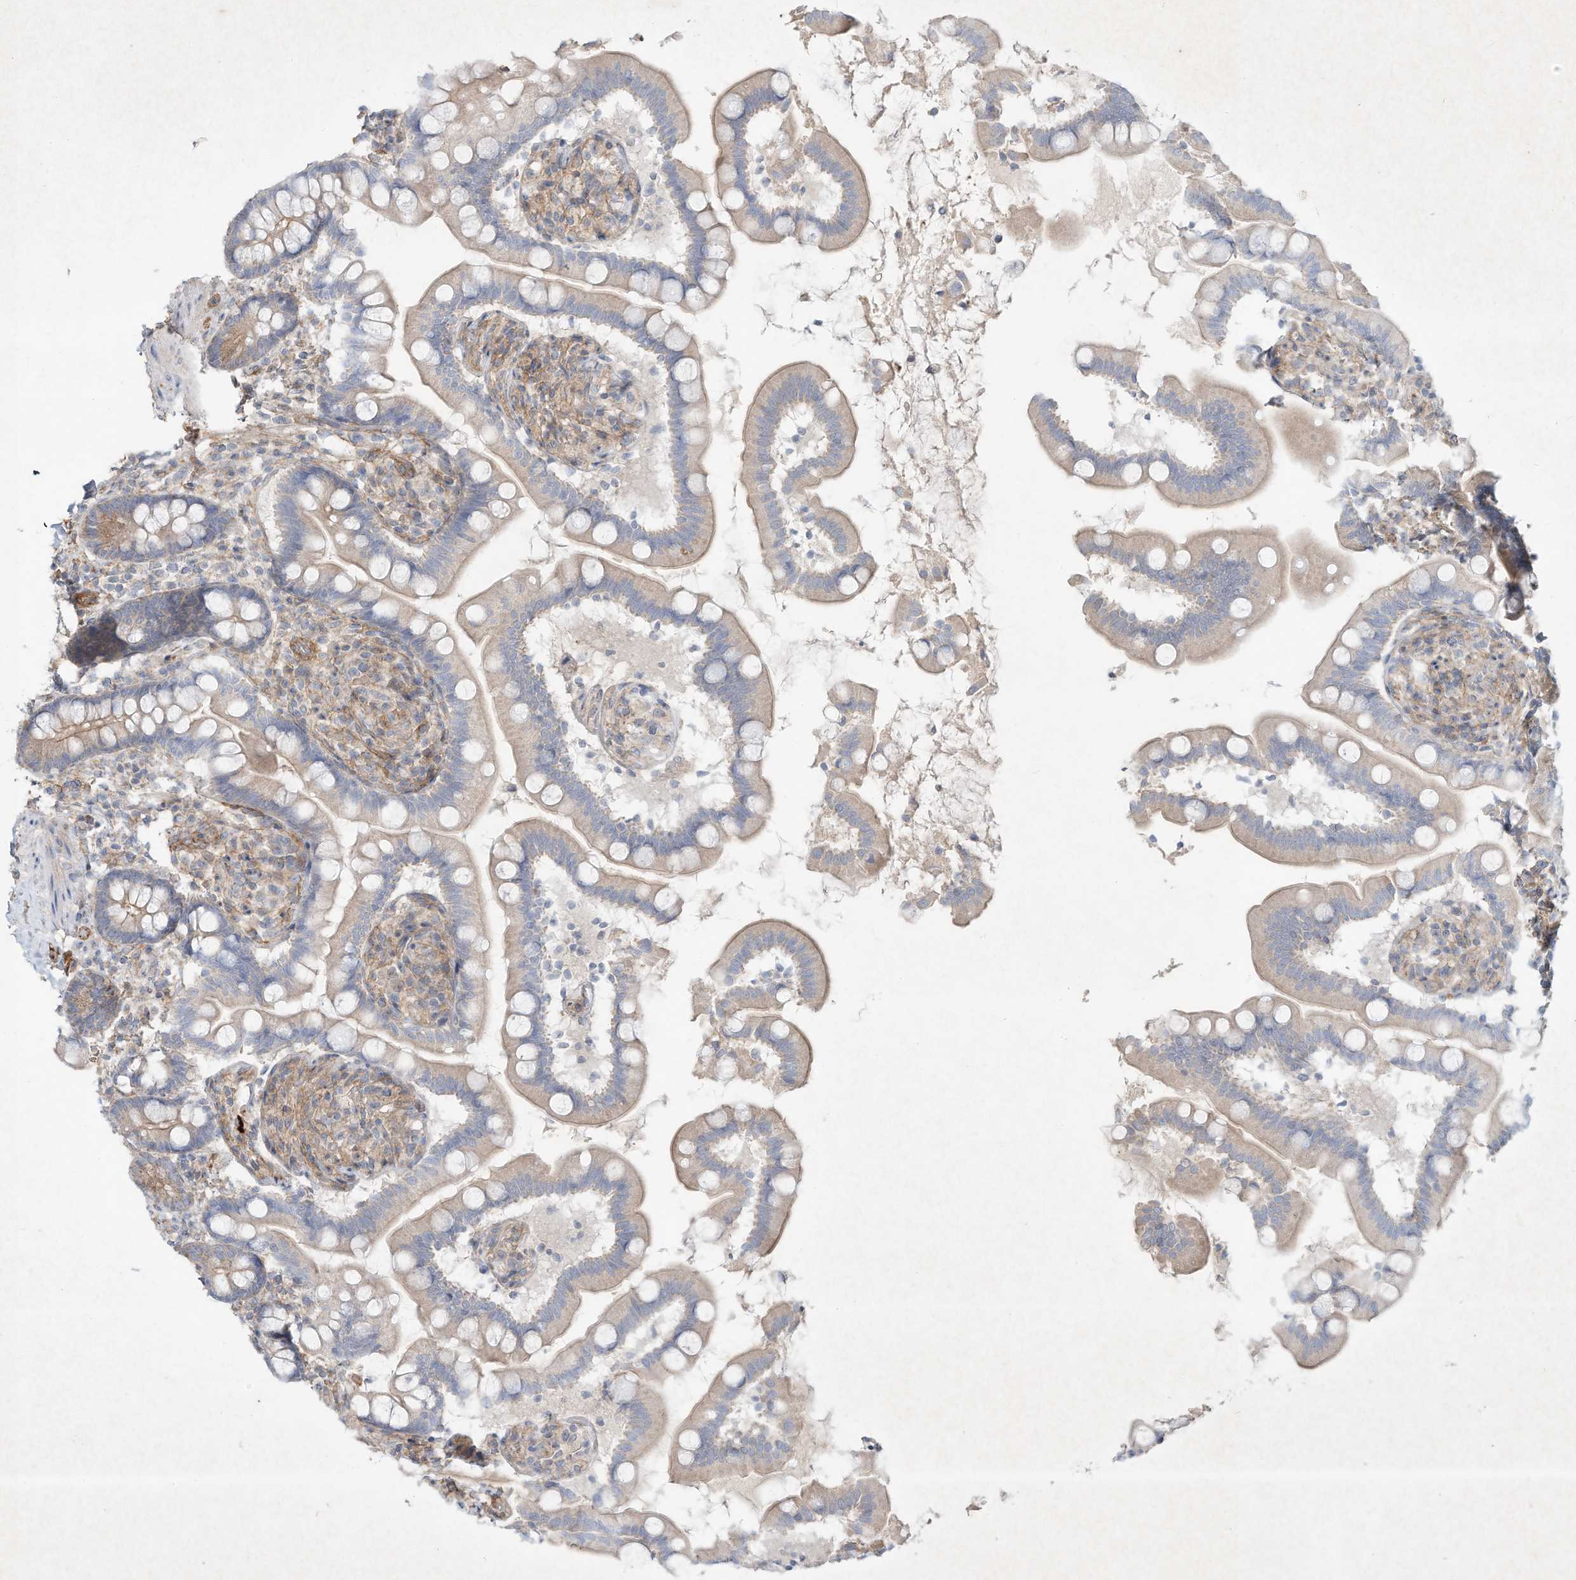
{"staining": {"intensity": "weak", "quantity": "<25%", "location": "cytoplasmic/membranous"}, "tissue": "small intestine", "cell_type": "Glandular cells", "image_type": "normal", "snomed": [{"axis": "morphology", "description": "Normal tissue, NOS"}, {"axis": "topography", "description": "Small intestine"}], "caption": "Glandular cells show no significant protein expression in unremarkable small intestine. (Brightfield microscopy of DAB IHC at high magnification).", "gene": "HTR5A", "patient": {"sex": "female", "age": 64}}